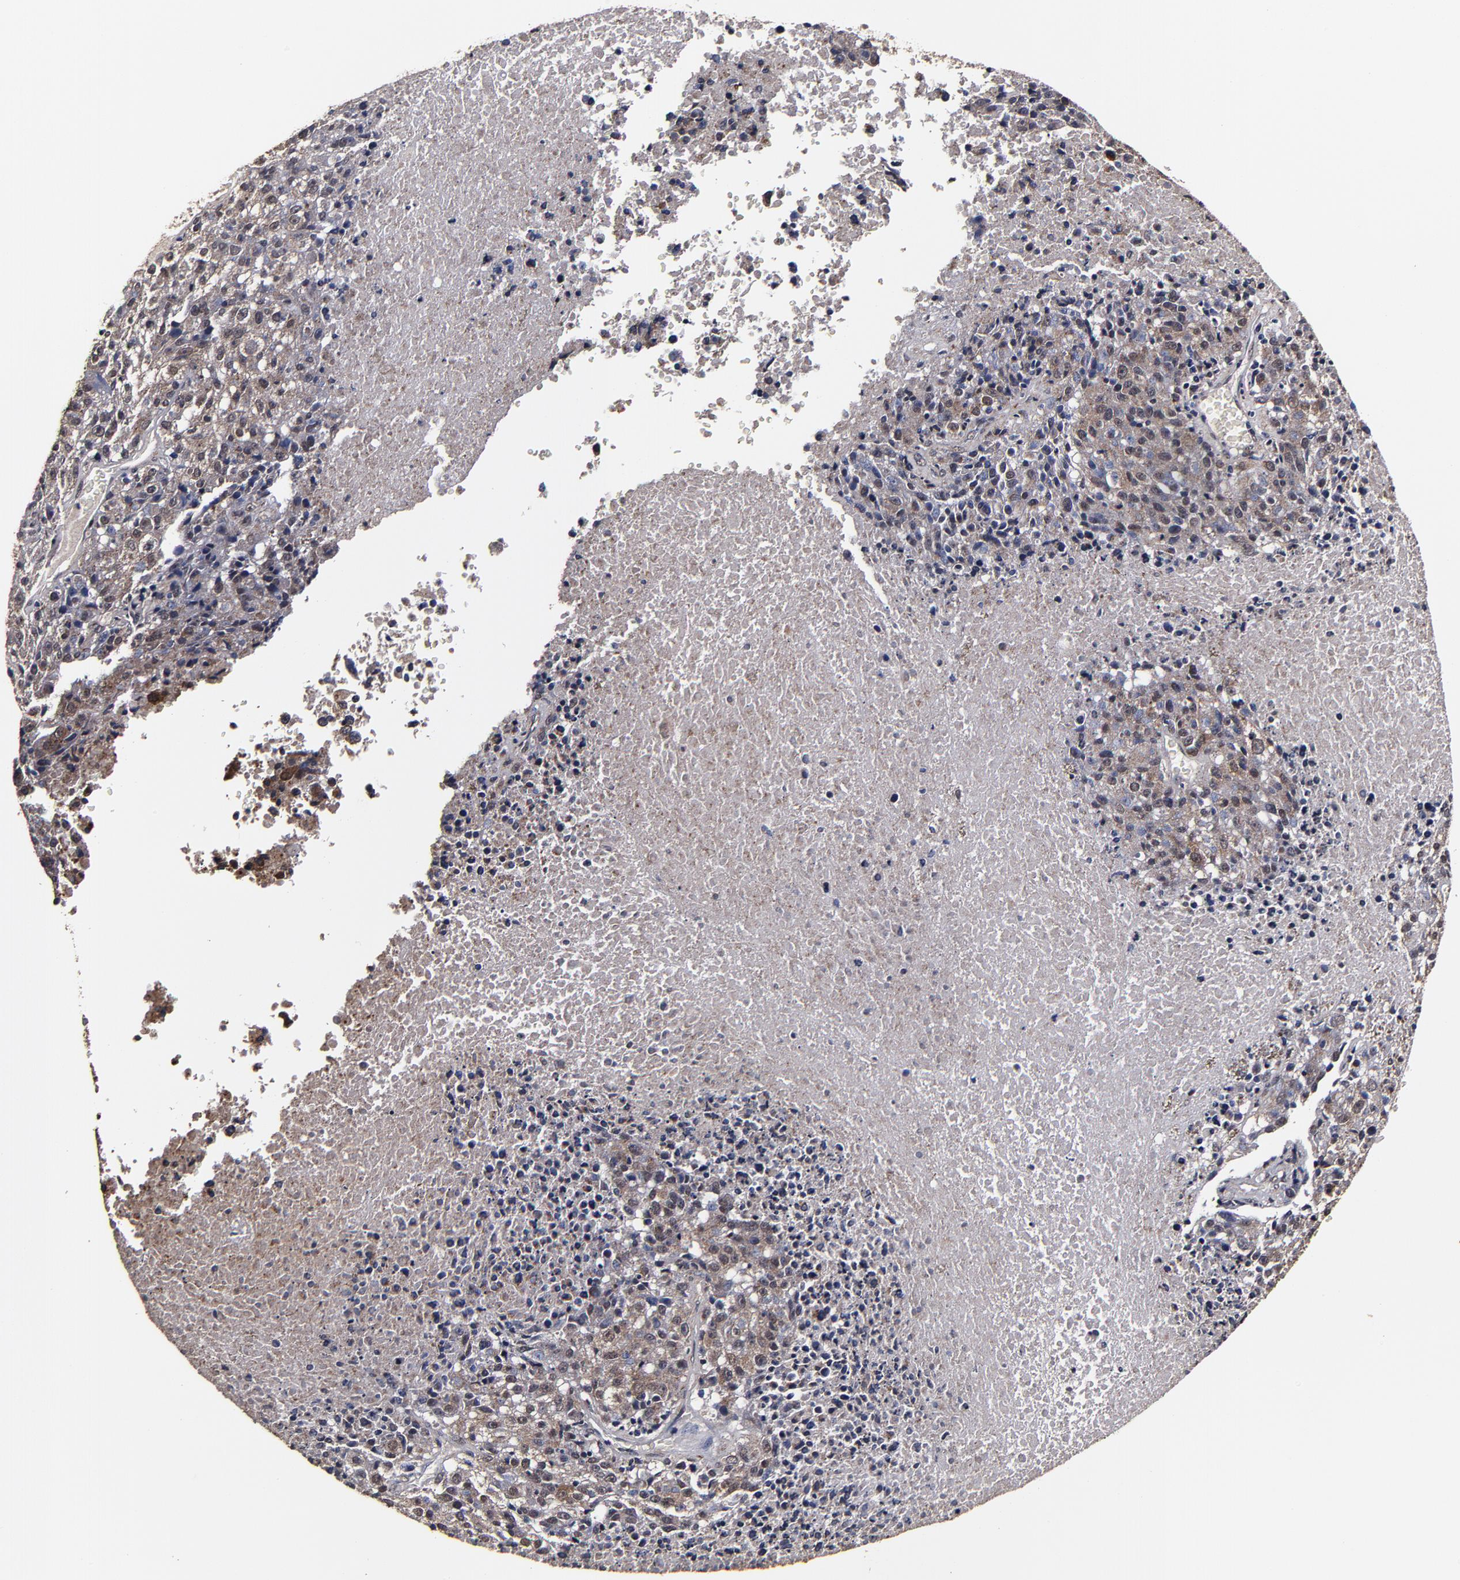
{"staining": {"intensity": "weak", "quantity": "25%-75%", "location": "cytoplasmic/membranous"}, "tissue": "melanoma", "cell_type": "Tumor cells", "image_type": "cancer", "snomed": [{"axis": "morphology", "description": "Malignant melanoma, Metastatic site"}, {"axis": "topography", "description": "Cerebral cortex"}], "caption": "Protein staining exhibits weak cytoplasmic/membranous staining in about 25%-75% of tumor cells in malignant melanoma (metastatic site).", "gene": "MMP15", "patient": {"sex": "female", "age": 52}}